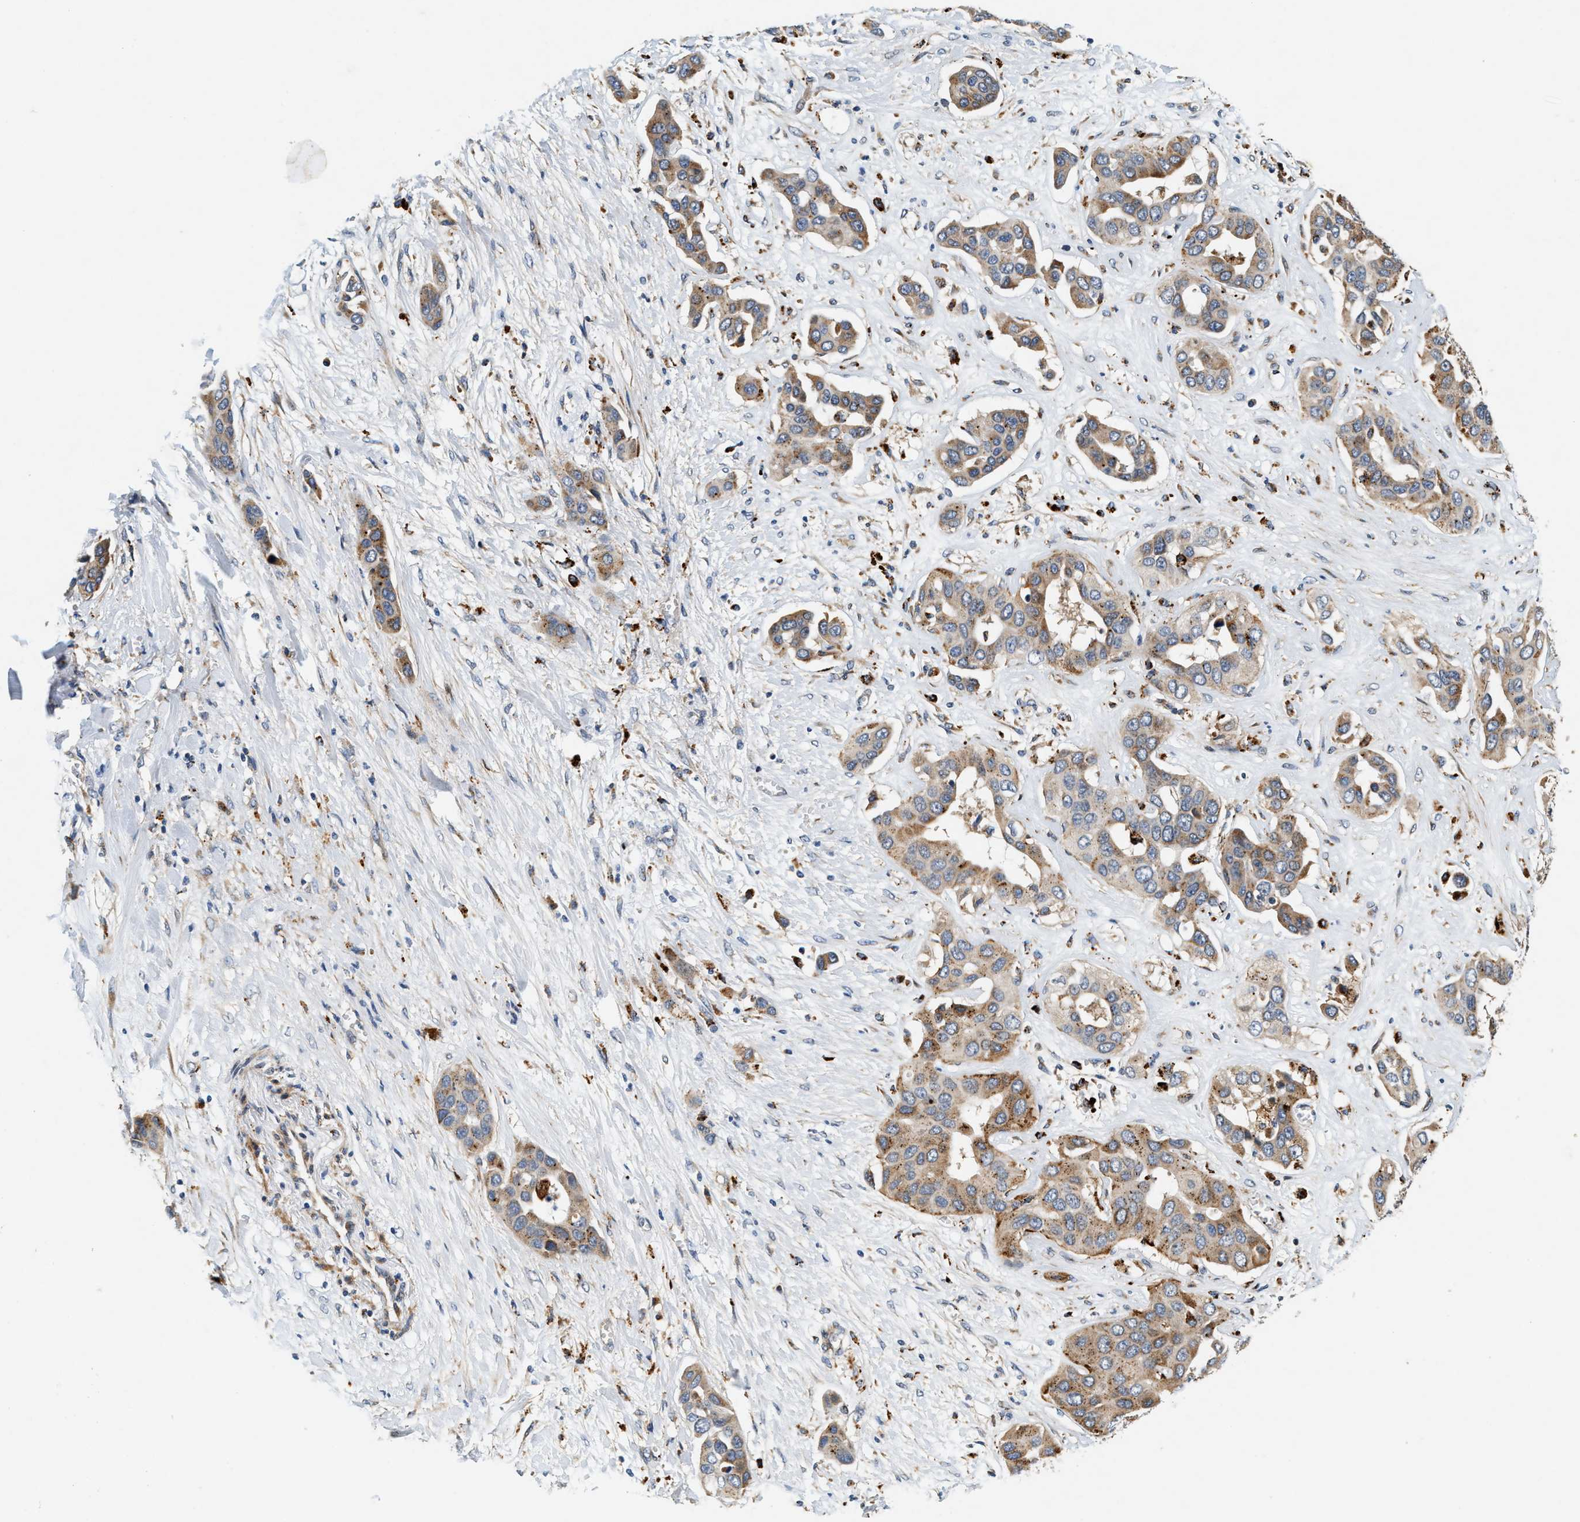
{"staining": {"intensity": "moderate", "quantity": ">75%", "location": "cytoplasmic/membranous"}, "tissue": "liver cancer", "cell_type": "Tumor cells", "image_type": "cancer", "snomed": [{"axis": "morphology", "description": "Cholangiocarcinoma"}, {"axis": "topography", "description": "Liver"}], "caption": "This is an image of IHC staining of liver cancer, which shows moderate staining in the cytoplasmic/membranous of tumor cells.", "gene": "DUSP10", "patient": {"sex": "female", "age": 52}}